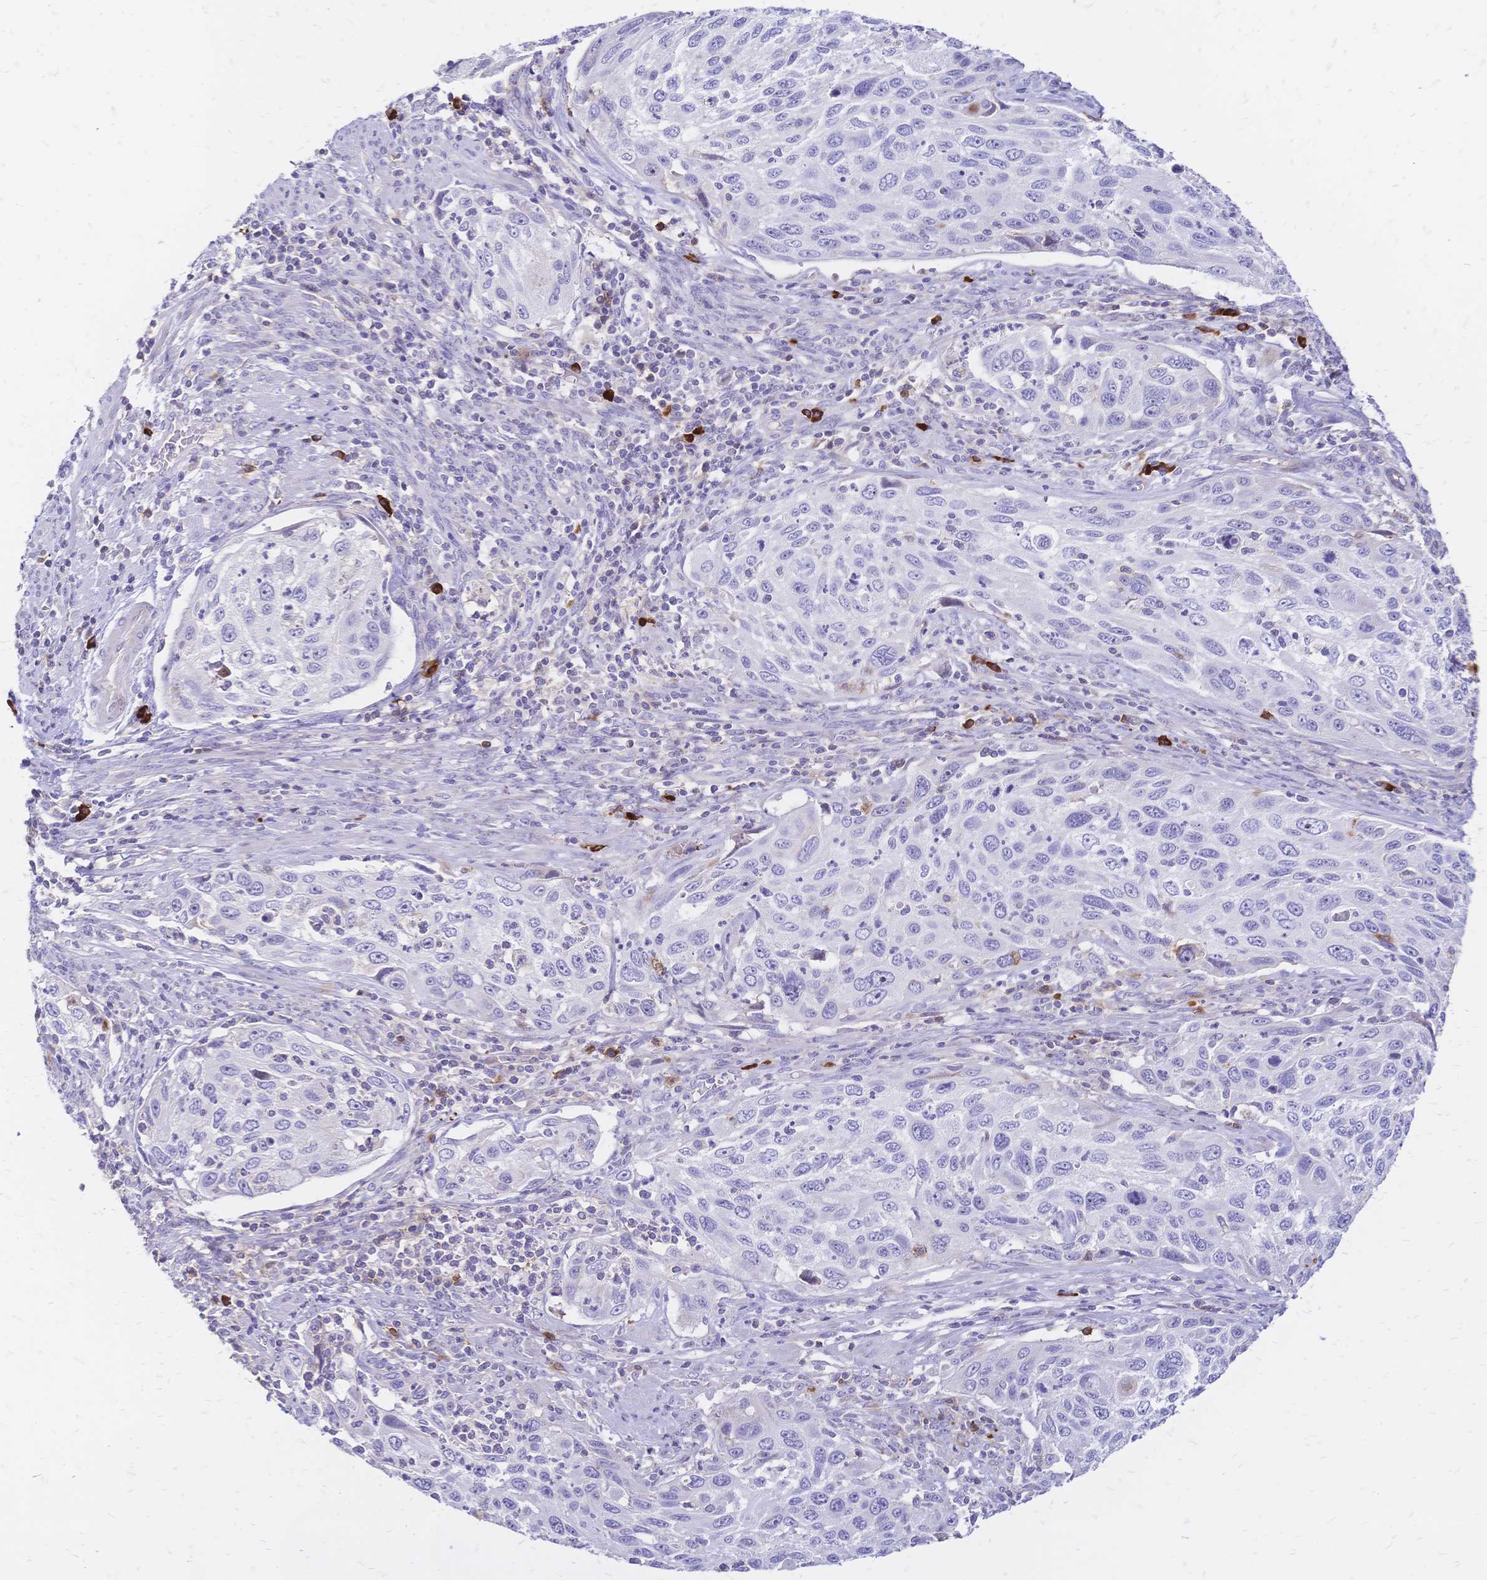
{"staining": {"intensity": "negative", "quantity": "none", "location": "none"}, "tissue": "cervical cancer", "cell_type": "Tumor cells", "image_type": "cancer", "snomed": [{"axis": "morphology", "description": "Squamous cell carcinoma, NOS"}, {"axis": "topography", "description": "Cervix"}], "caption": "DAB (3,3'-diaminobenzidine) immunohistochemical staining of cervical cancer shows no significant expression in tumor cells.", "gene": "IL2RA", "patient": {"sex": "female", "age": 70}}